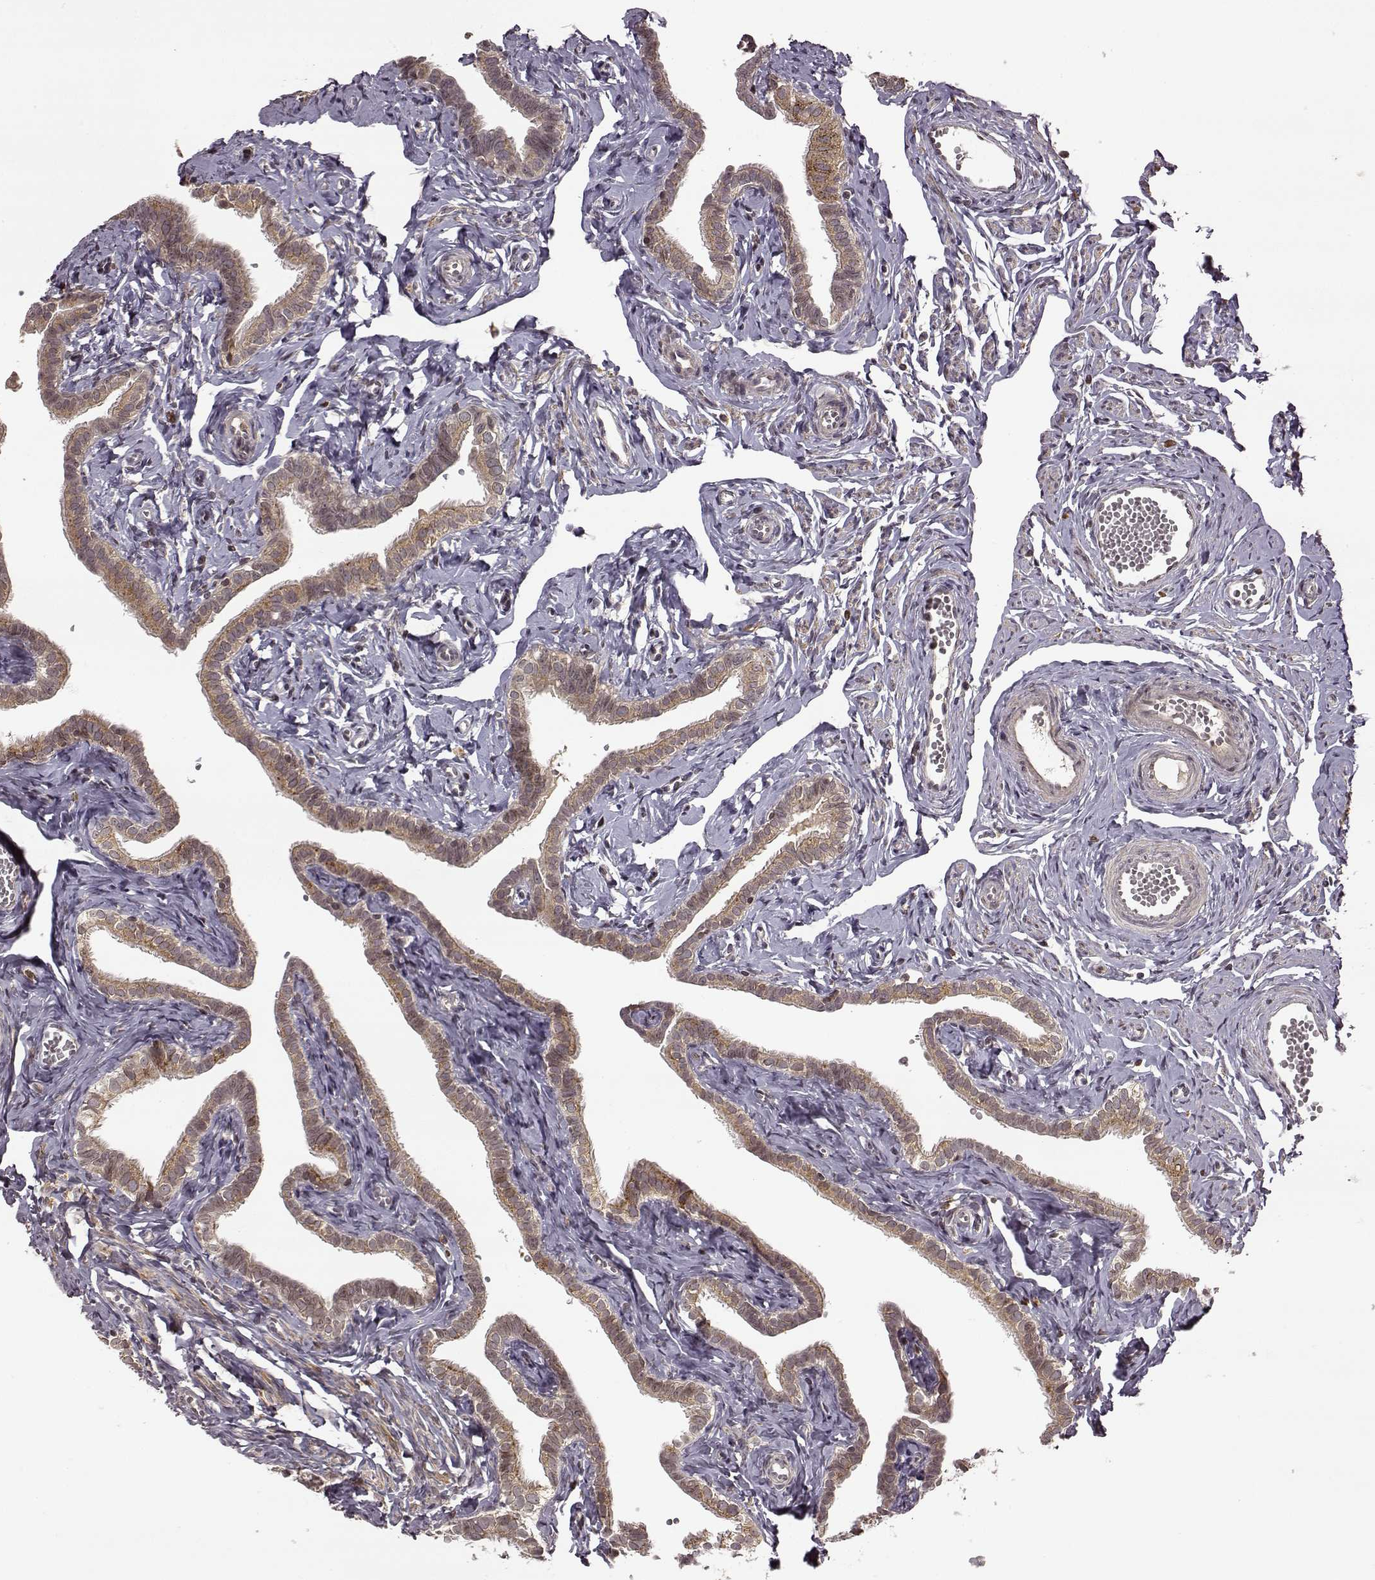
{"staining": {"intensity": "weak", "quantity": ">75%", "location": "cytoplasmic/membranous"}, "tissue": "fallopian tube", "cell_type": "Glandular cells", "image_type": "normal", "snomed": [{"axis": "morphology", "description": "Normal tissue, NOS"}, {"axis": "topography", "description": "Fallopian tube"}], "caption": "A micrograph showing weak cytoplasmic/membranous staining in about >75% of glandular cells in benign fallopian tube, as visualized by brown immunohistochemical staining.", "gene": "TRMU", "patient": {"sex": "female", "age": 41}}